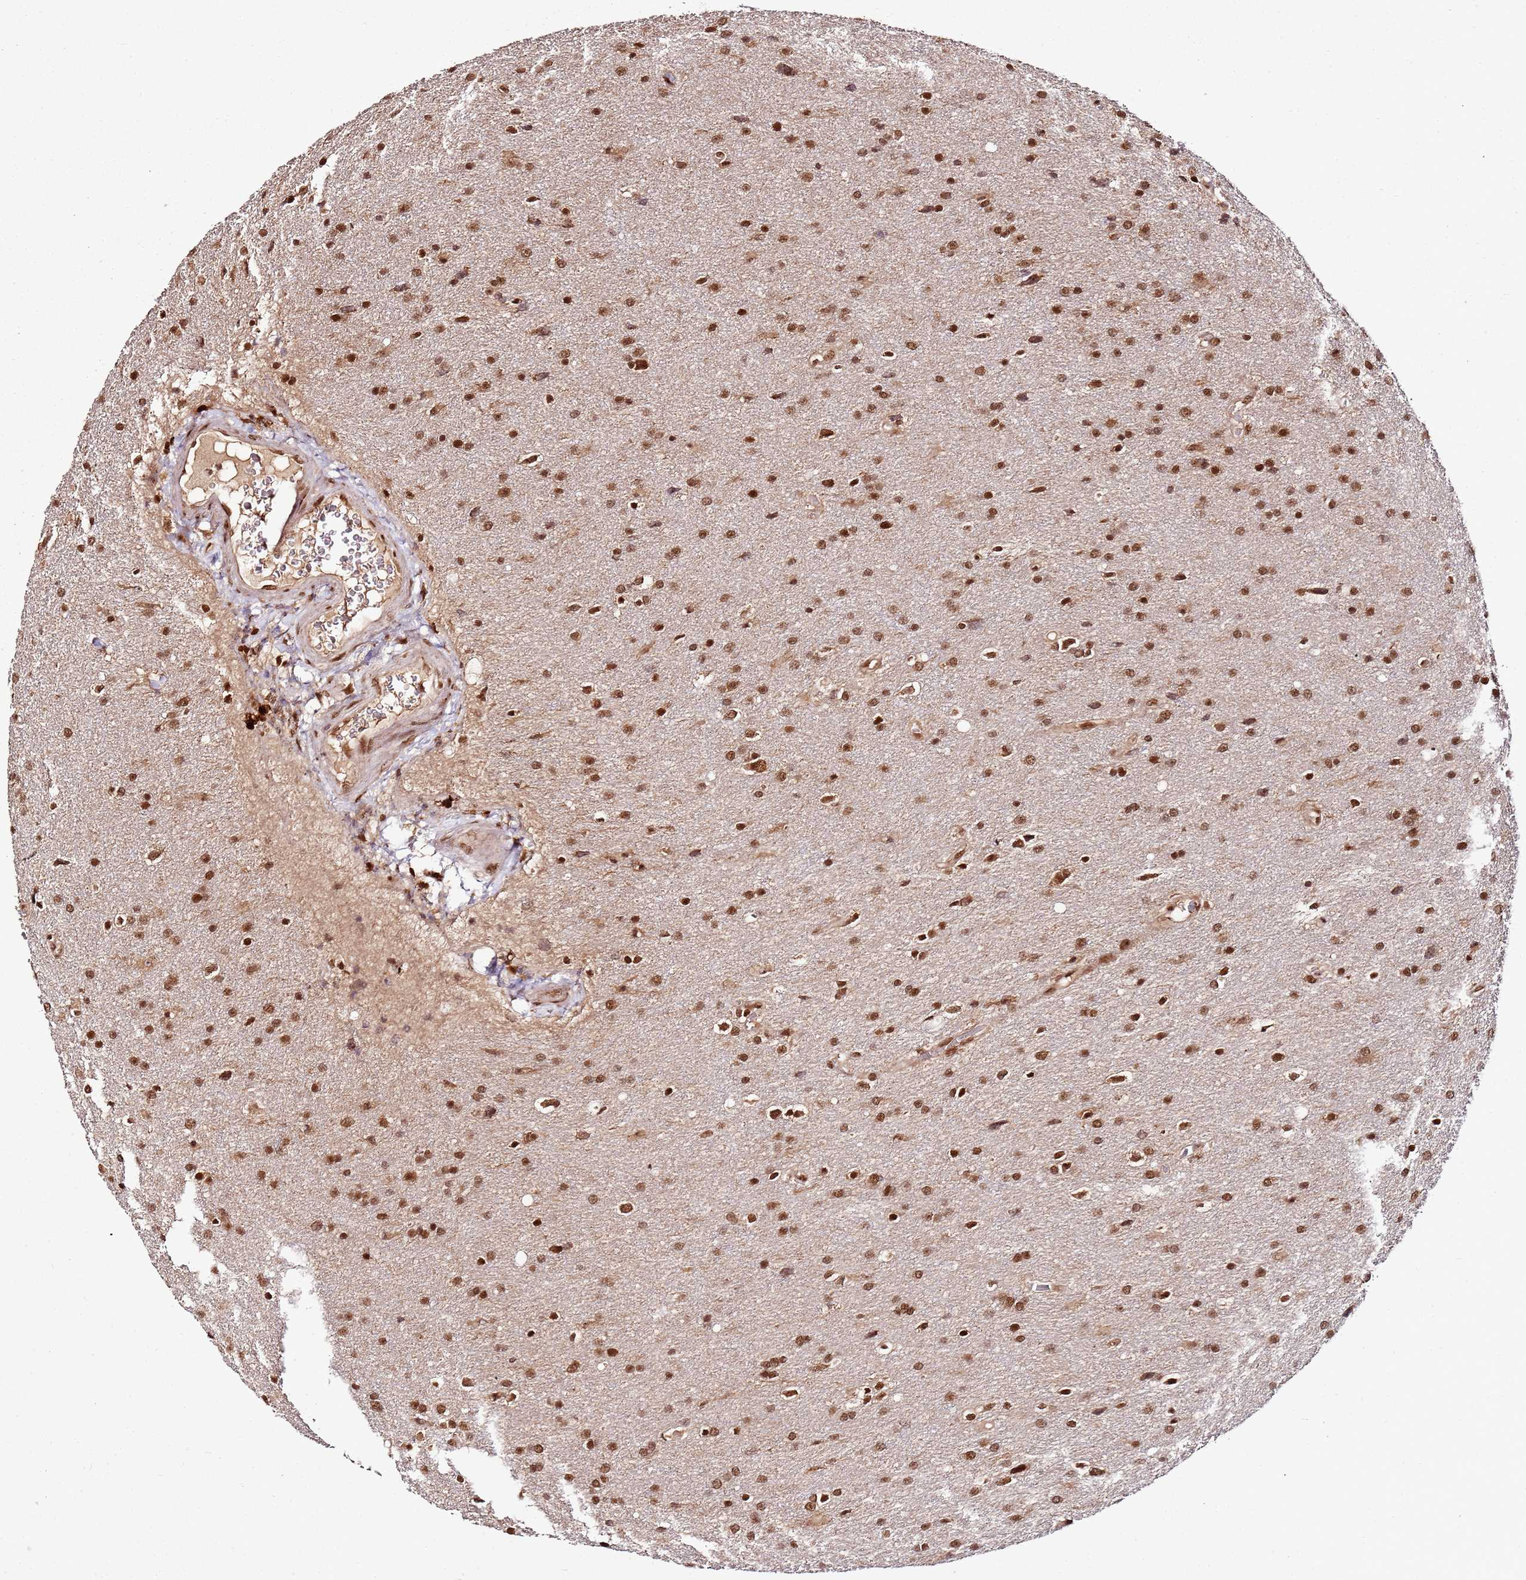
{"staining": {"intensity": "moderate", "quantity": ">75%", "location": "nuclear"}, "tissue": "glioma", "cell_type": "Tumor cells", "image_type": "cancer", "snomed": [{"axis": "morphology", "description": "Glioma, malignant, Low grade"}, {"axis": "topography", "description": "Brain"}], "caption": "This image reveals glioma stained with immunohistochemistry to label a protein in brown. The nuclear of tumor cells show moderate positivity for the protein. Nuclei are counter-stained blue.", "gene": "XRN2", "patient": {"sex": "female", "age": 32}}